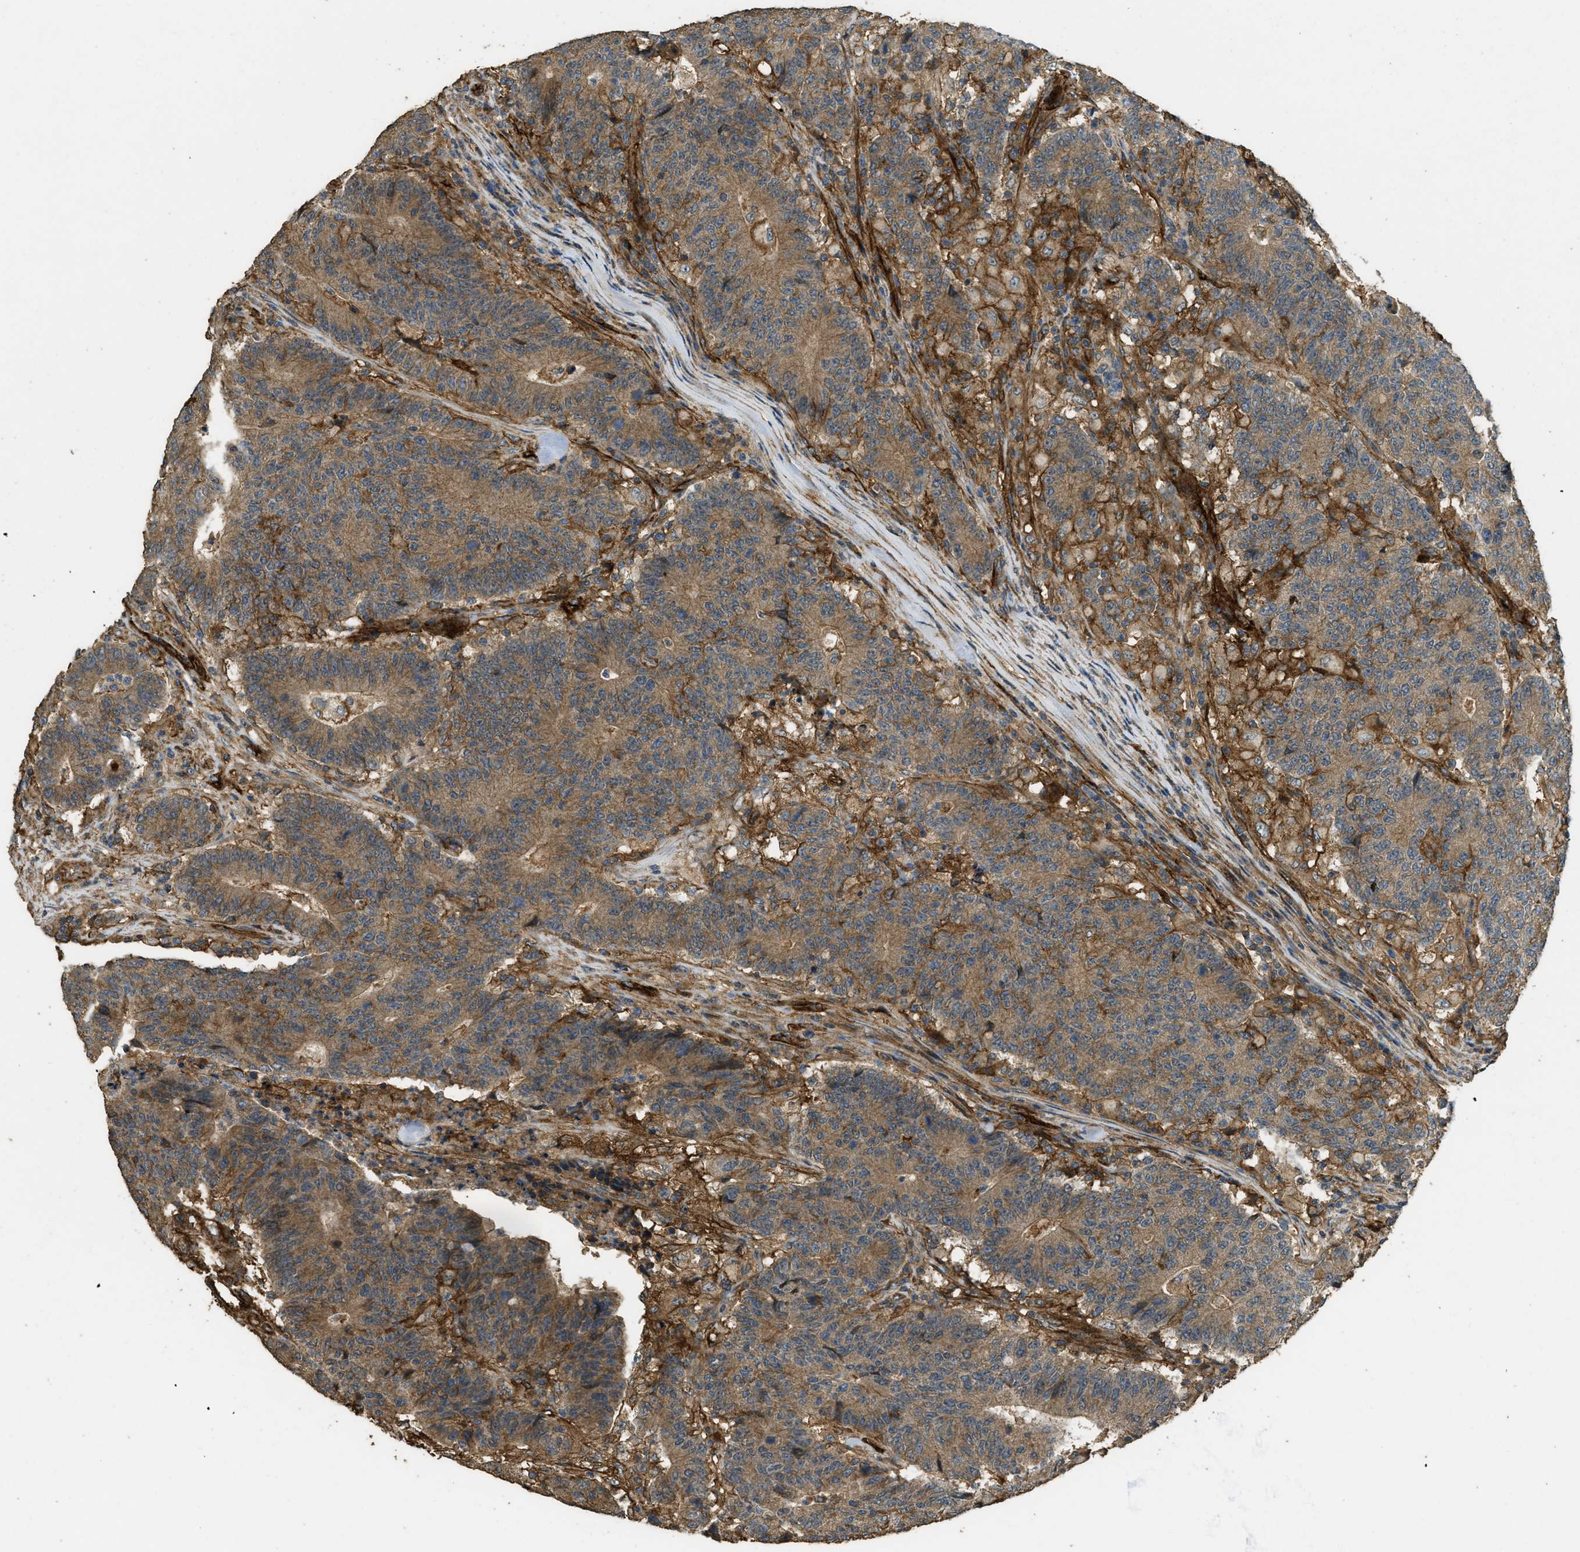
{"staining": {"intensity": "moderate", "quantity": ">75%", "location": "cytoplasmic/membranous"}, "tissue": "colorectal cancer", "cell_type": "Tumor cells", "image_type": "cancer", "snomed": [{"axis": "morphology", "description": "Normal tissue, NOS"}, {"axis": "morphology", "description": "Adenocarcinoma, NOS"}, {"axis": "topography", "description": "Colon"}], "caption": "A medium amount of moderate cytoplasmic/membranous staining is present in about >75% of tumor cells in colorectal cancer tissue.", "gene": "CD276", "patient": {"sex": "female", "age": 75}}